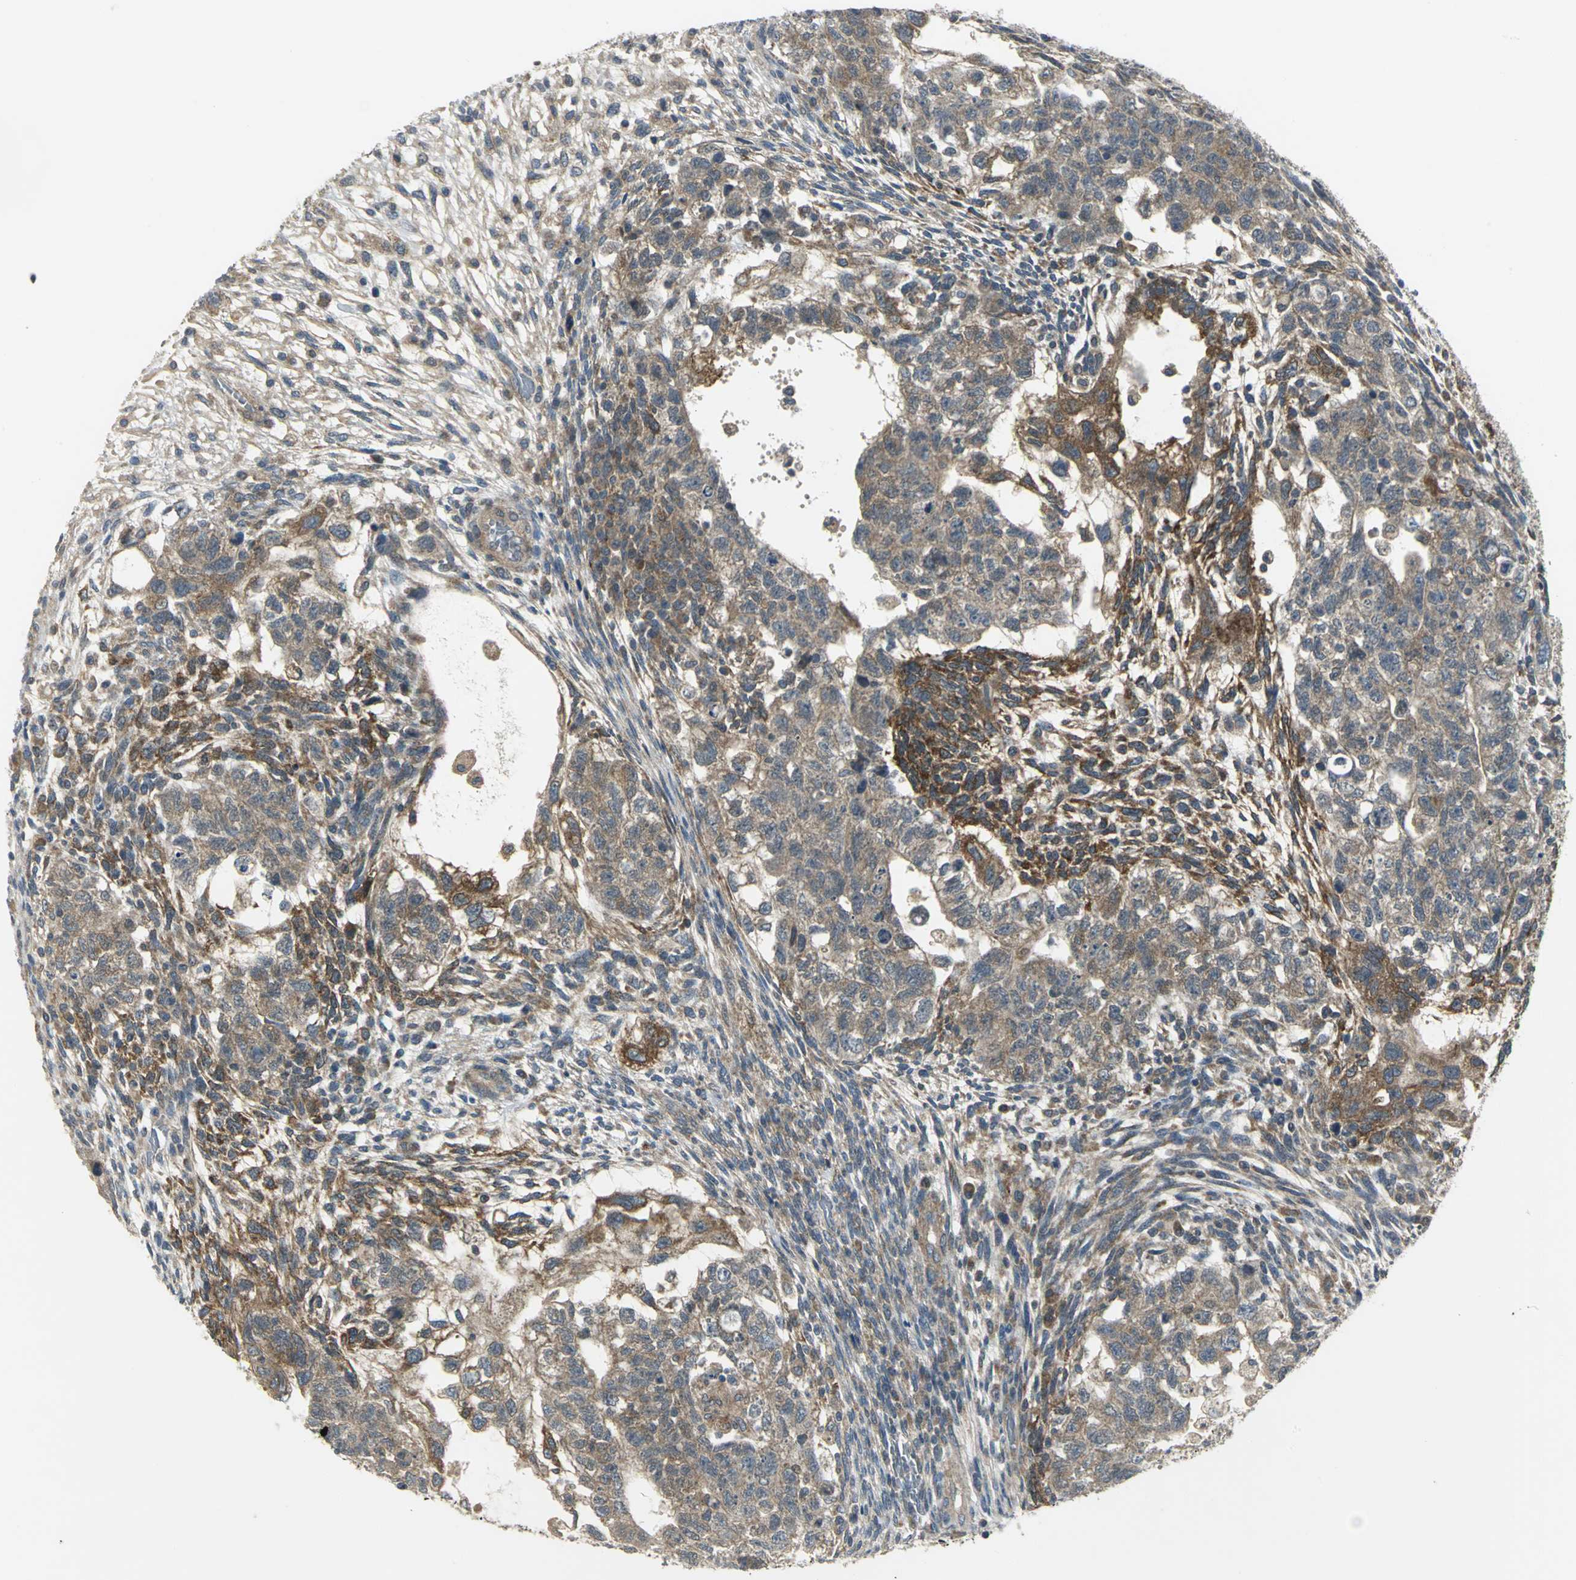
{"staining": {"intensity": "moderate", "quantity": ">75%", "location": "cytoplasmic/membranous"}, "tissue": "testis cancer", "cell_type": "Tumor cells", "image_type": "cancer", "snomed": [{"axis": "morphology", "description": "Normal tissue, NOS"}, {"axis": "morphology", "description": "Carcinoma, Embryonal, NOS"}, {"axis": "topography", "description": "Testis"}], "caption": "There is medium levels of moderate cytoplasmic/membranous positivity in tumor cells of testis embryonal carcinoma, as demonstrated by immunohistochemical staining (brown color).", "gene": "MAPK8IP3", "patient": {"sex": "male", "age": 36}}